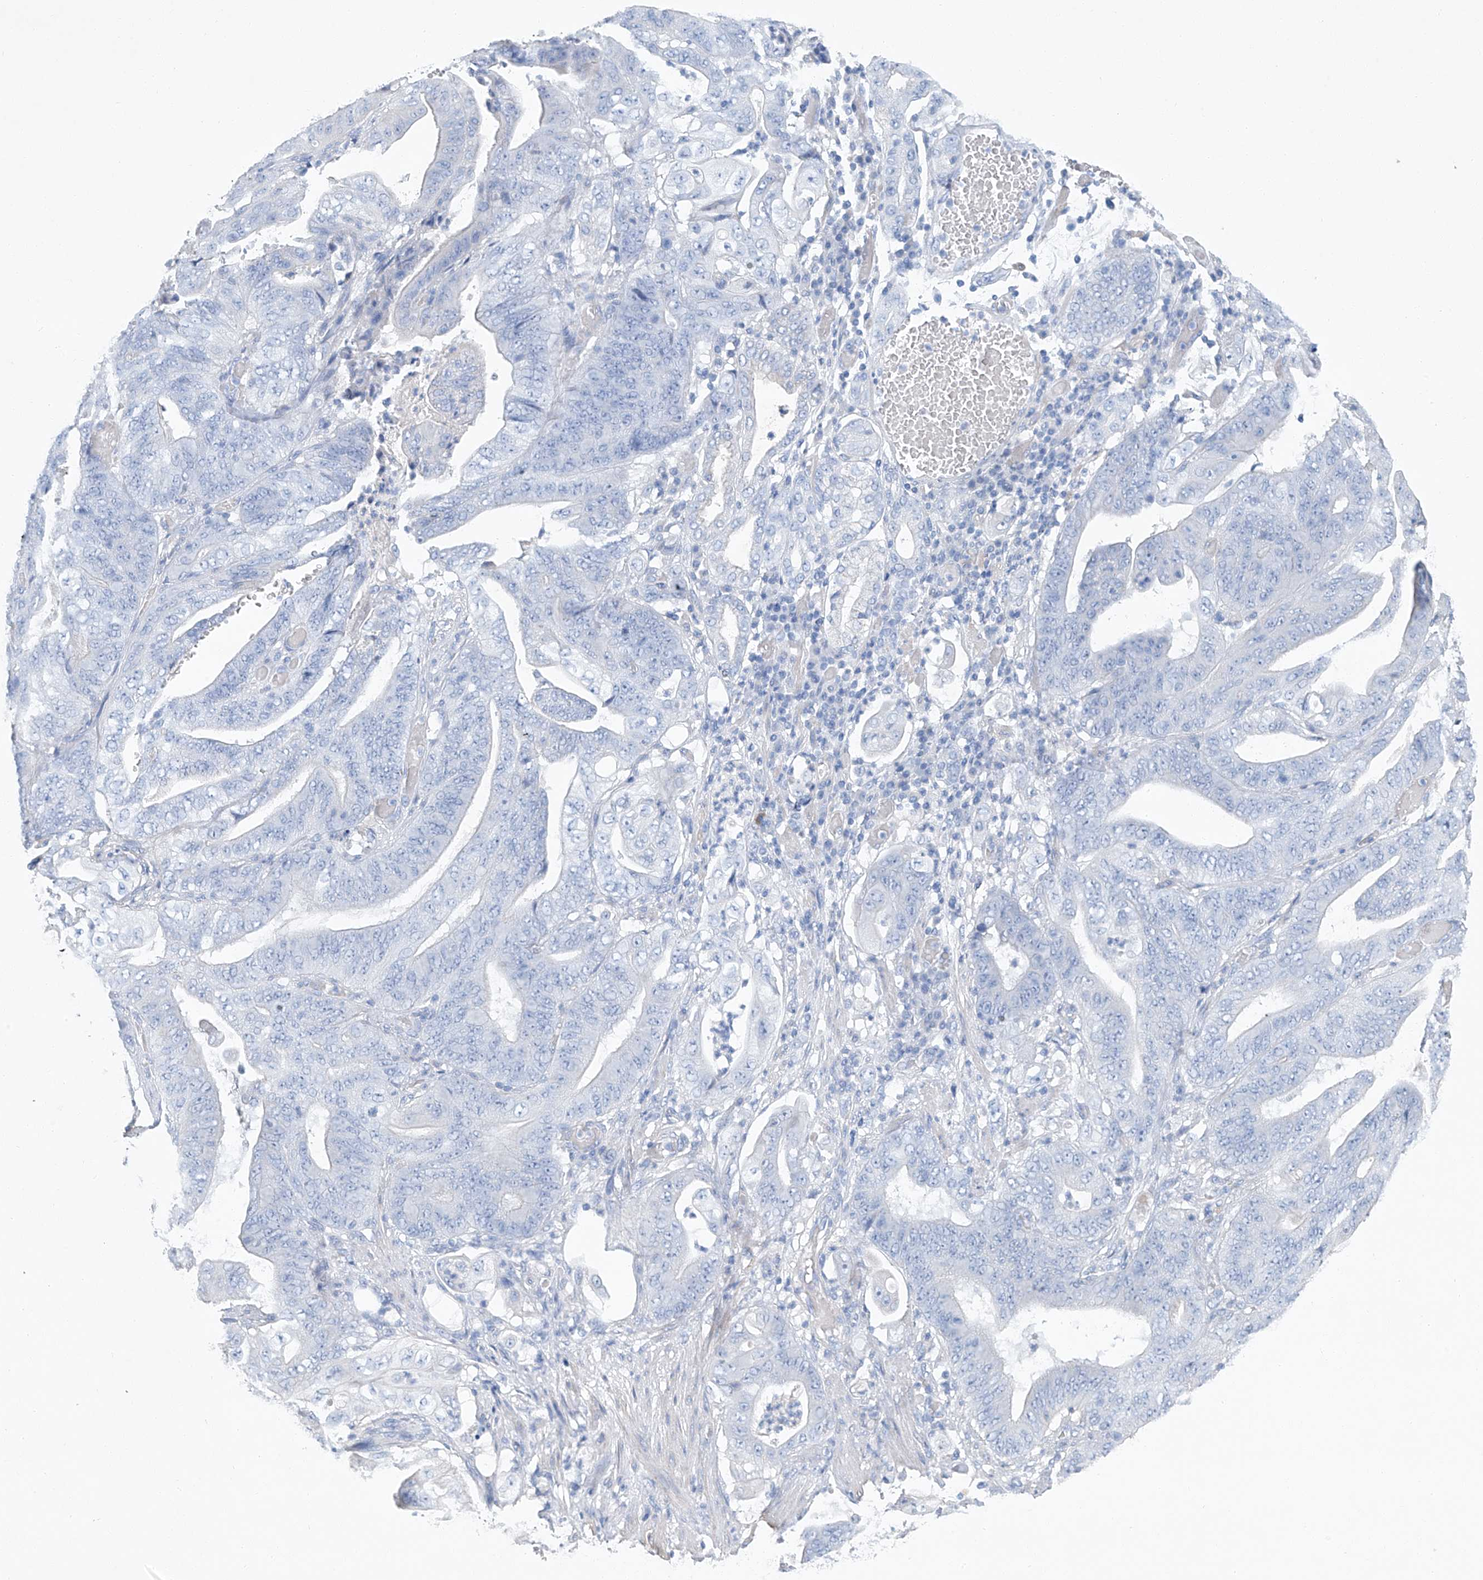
{"staining": {"intensity": "negative", "quantity": "none", "location": "none"}, "tissue": "stomach cancer", "cell_type": "Tumor cells", "image_type": "cancer", "snomed": [{"axis": "morphology", "description": "Adenocarcinoma, NOS"}, {"axis": "topography", "description": "Stomach"}], "caption": "Immunohistochemical staining of adenocarcinoma (stomach) displays no significant staining in tumor cells. (IHC, brightfield microscopy, high magnification).", "gene": "C1orf87", "patient": {"sex": "female", "age": 73}}